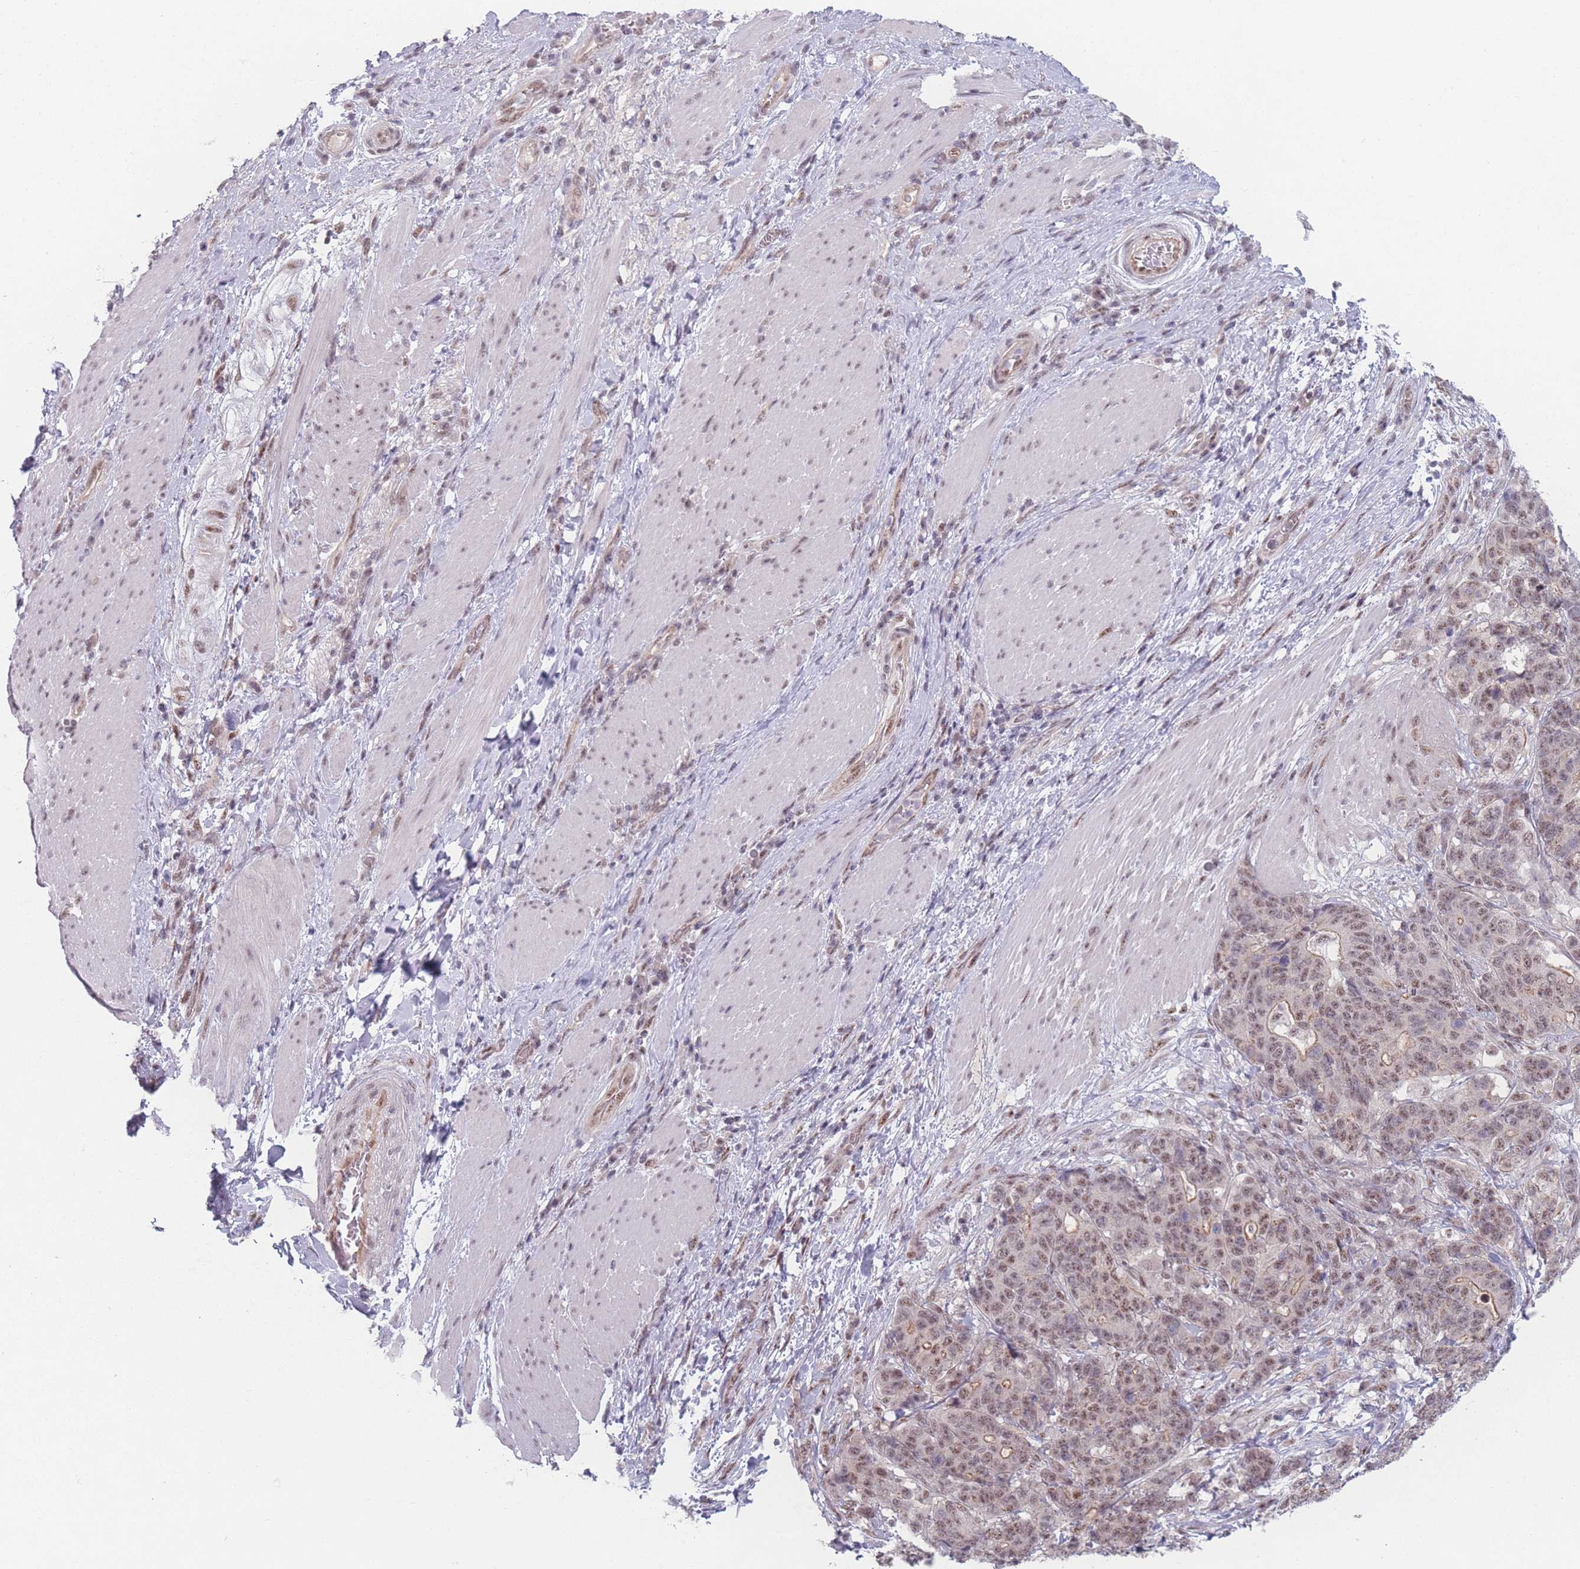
{"staining": {"intensity": "moderate", "quantity": ">75%", "location": "nuclear"}, "tissue": "stomach cancer", "cell_type": "Tumor cells", "image_type": "cancer", "snomed": [{"axis": "morphology", "description": "Normal tissue, NOS"}, {"axis": "morphology", "description": "Adenocarcinoma, NOS"}, {"axis": "topography", "description": "Stomach"}], "caption": "A high-resolution micrograph shows immunohistochemistry (IHC) staining of adenocarcinoma (stomach), which reveals moderate nuclear positivity in approximately >75% of tumor cells.", "gene": "ZC3H14", "patient": {"sex": "female", "age": 64}}